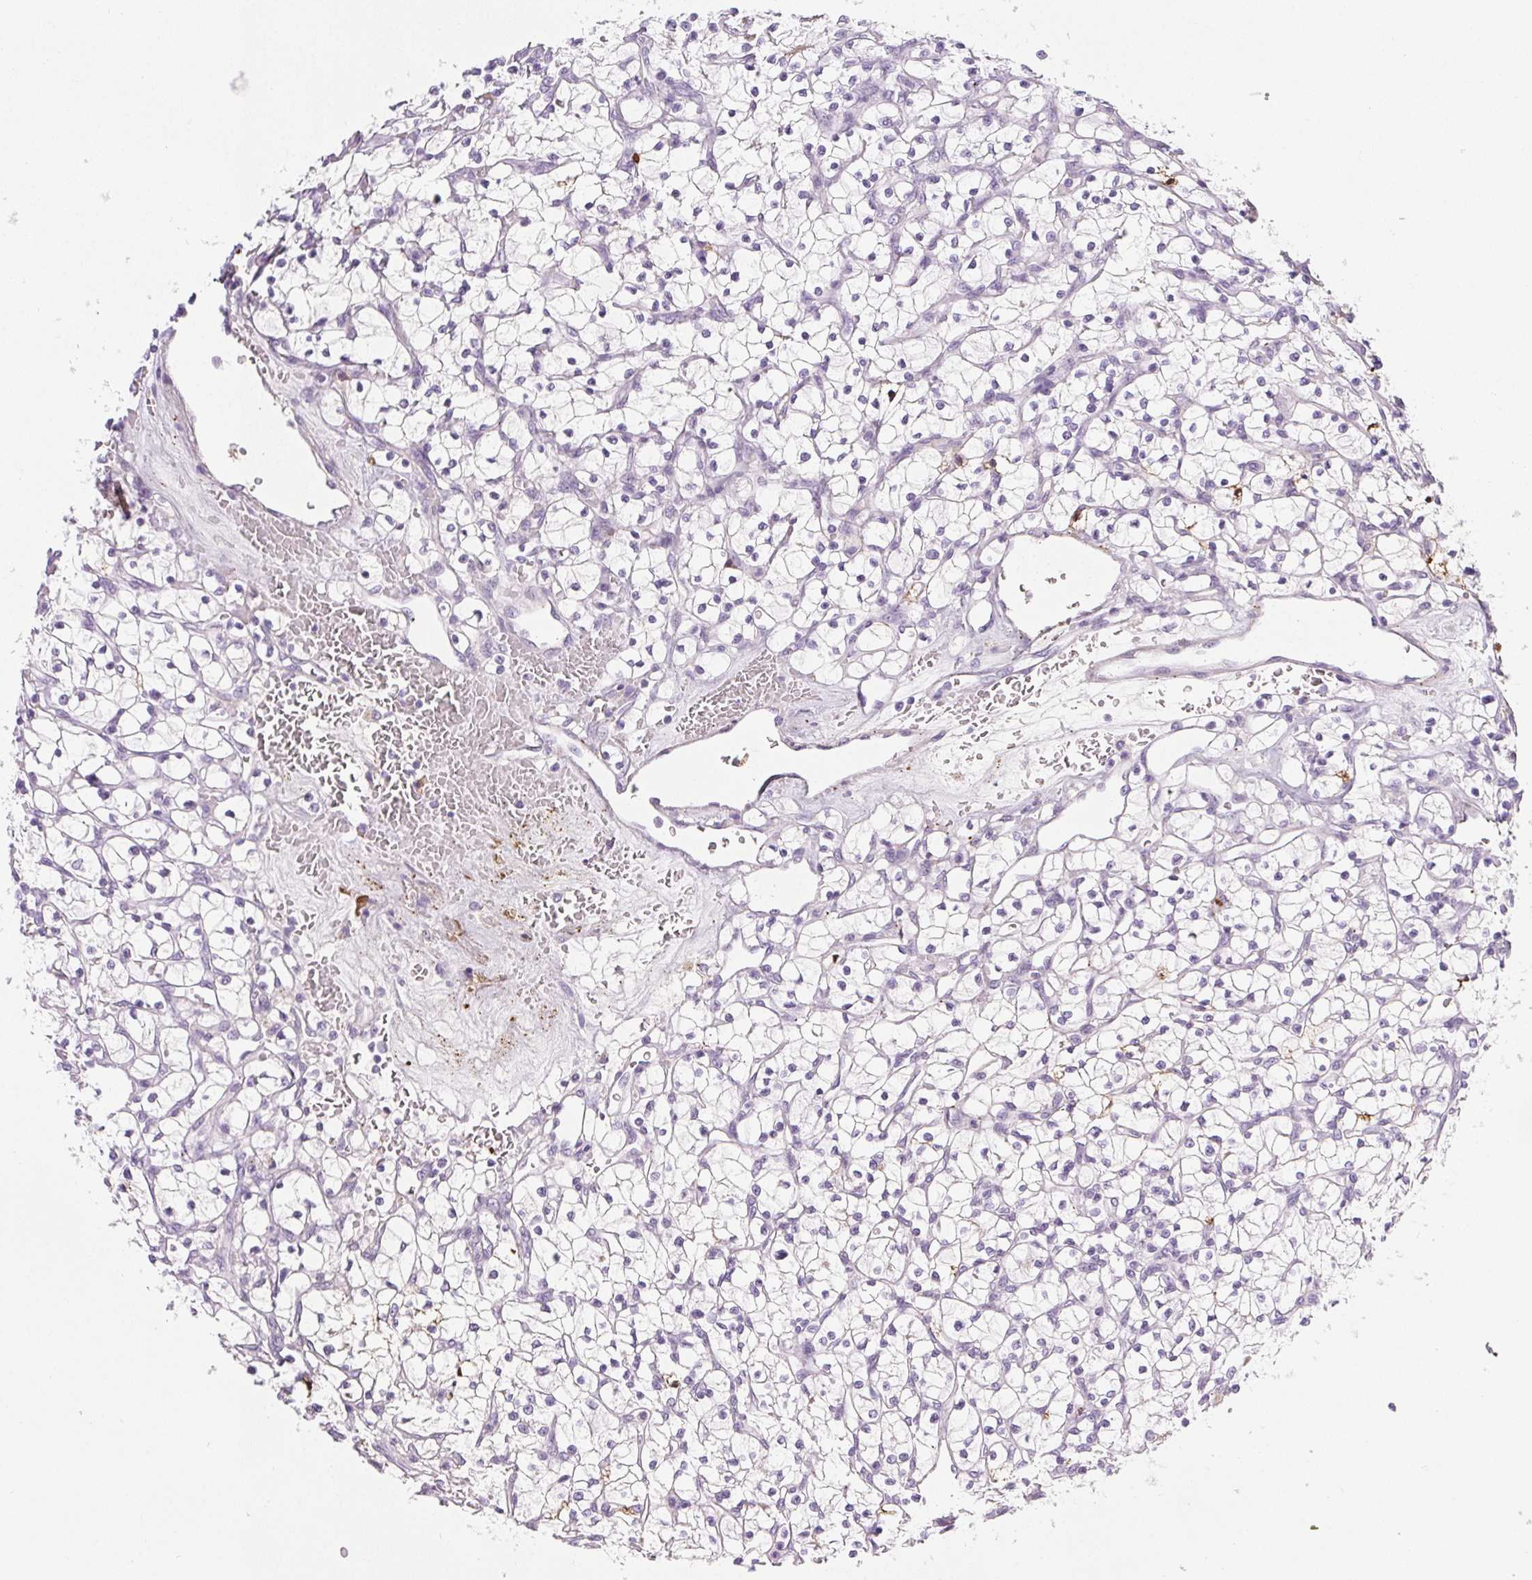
{"staining": {"intensity": "negative", "quantity": "none", "location": "none"}, "tissue": "renal cancer", "cell_type": "Tumor cells", "image_type": "cancer", "snomed": [{"axis": "morphology", "description": "Adenocarcinoma, NOS"}, {"axis": "topography", "description": "Kidney"}], "caption": "High power microscopy micrograph of an IHC image of adenocarcinoma (renal), revealing no significant staining in tumor cells. (Stains: DAB immunohistochemistry (IHC) with hematoxylin counter stain, Microscopy: brightfield microscopy at high magnification).", "gene": "VTN", "patient": {"sex": "female", "age": 64}}